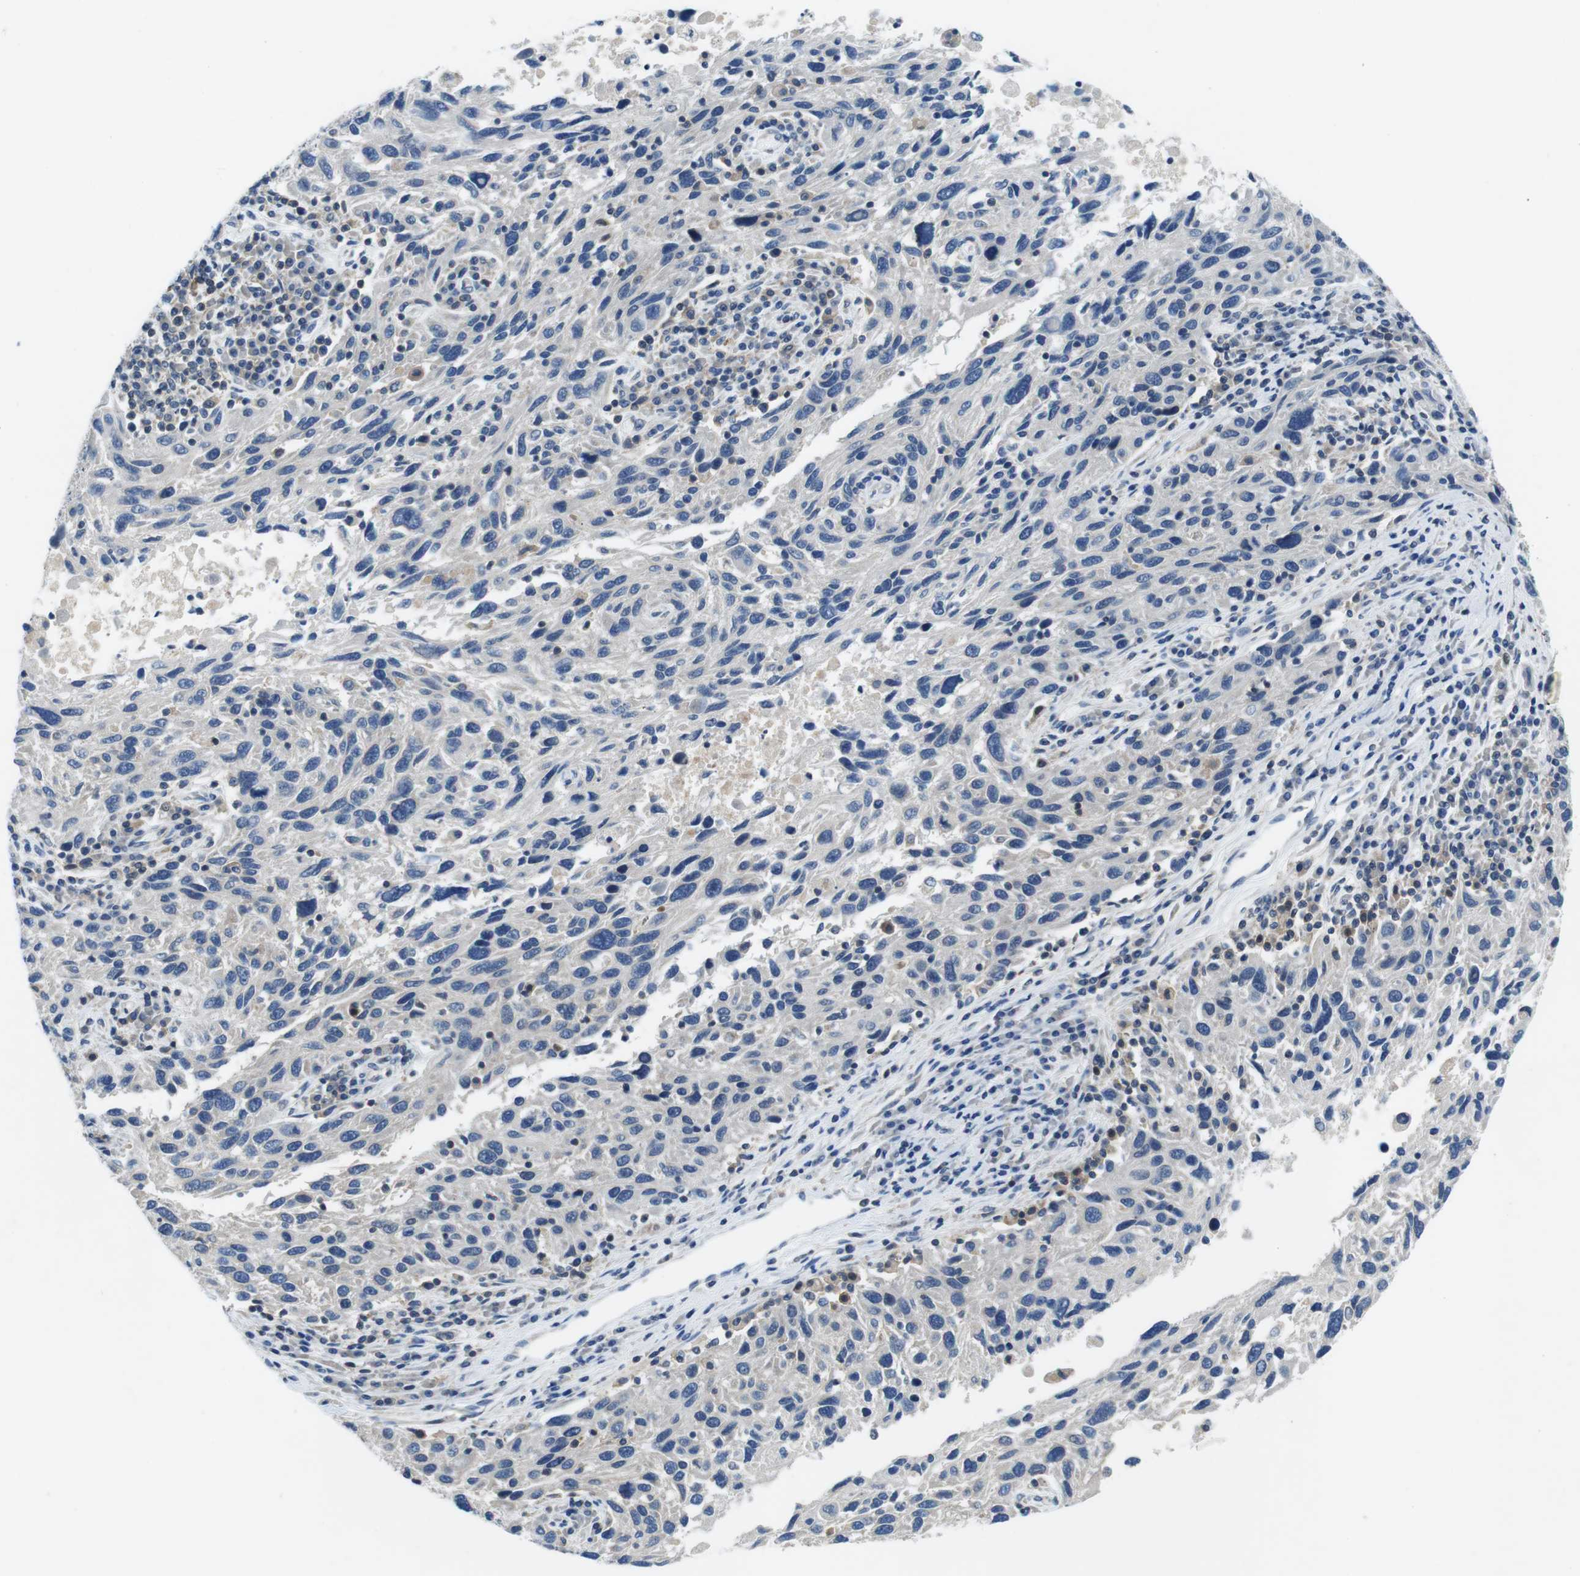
{"staining": {"intensity": "negative", "quantity": "none", "location": "none"}, "tissue": "melanoma", "cell_type": "Tumor cells", "image_type": "cancer", "snomed": [{"axis": "morphology", "description": "Malignant melanoma, NOS"}, {"axis": "topography", "description": "Skin"}], "caption": "Tumor cells are negative for protein expression in human malignant melanoma. Nuclei are stained in blue.", "gene": "PIK3CD", "patient": {"sex": "male", "age": 53}}